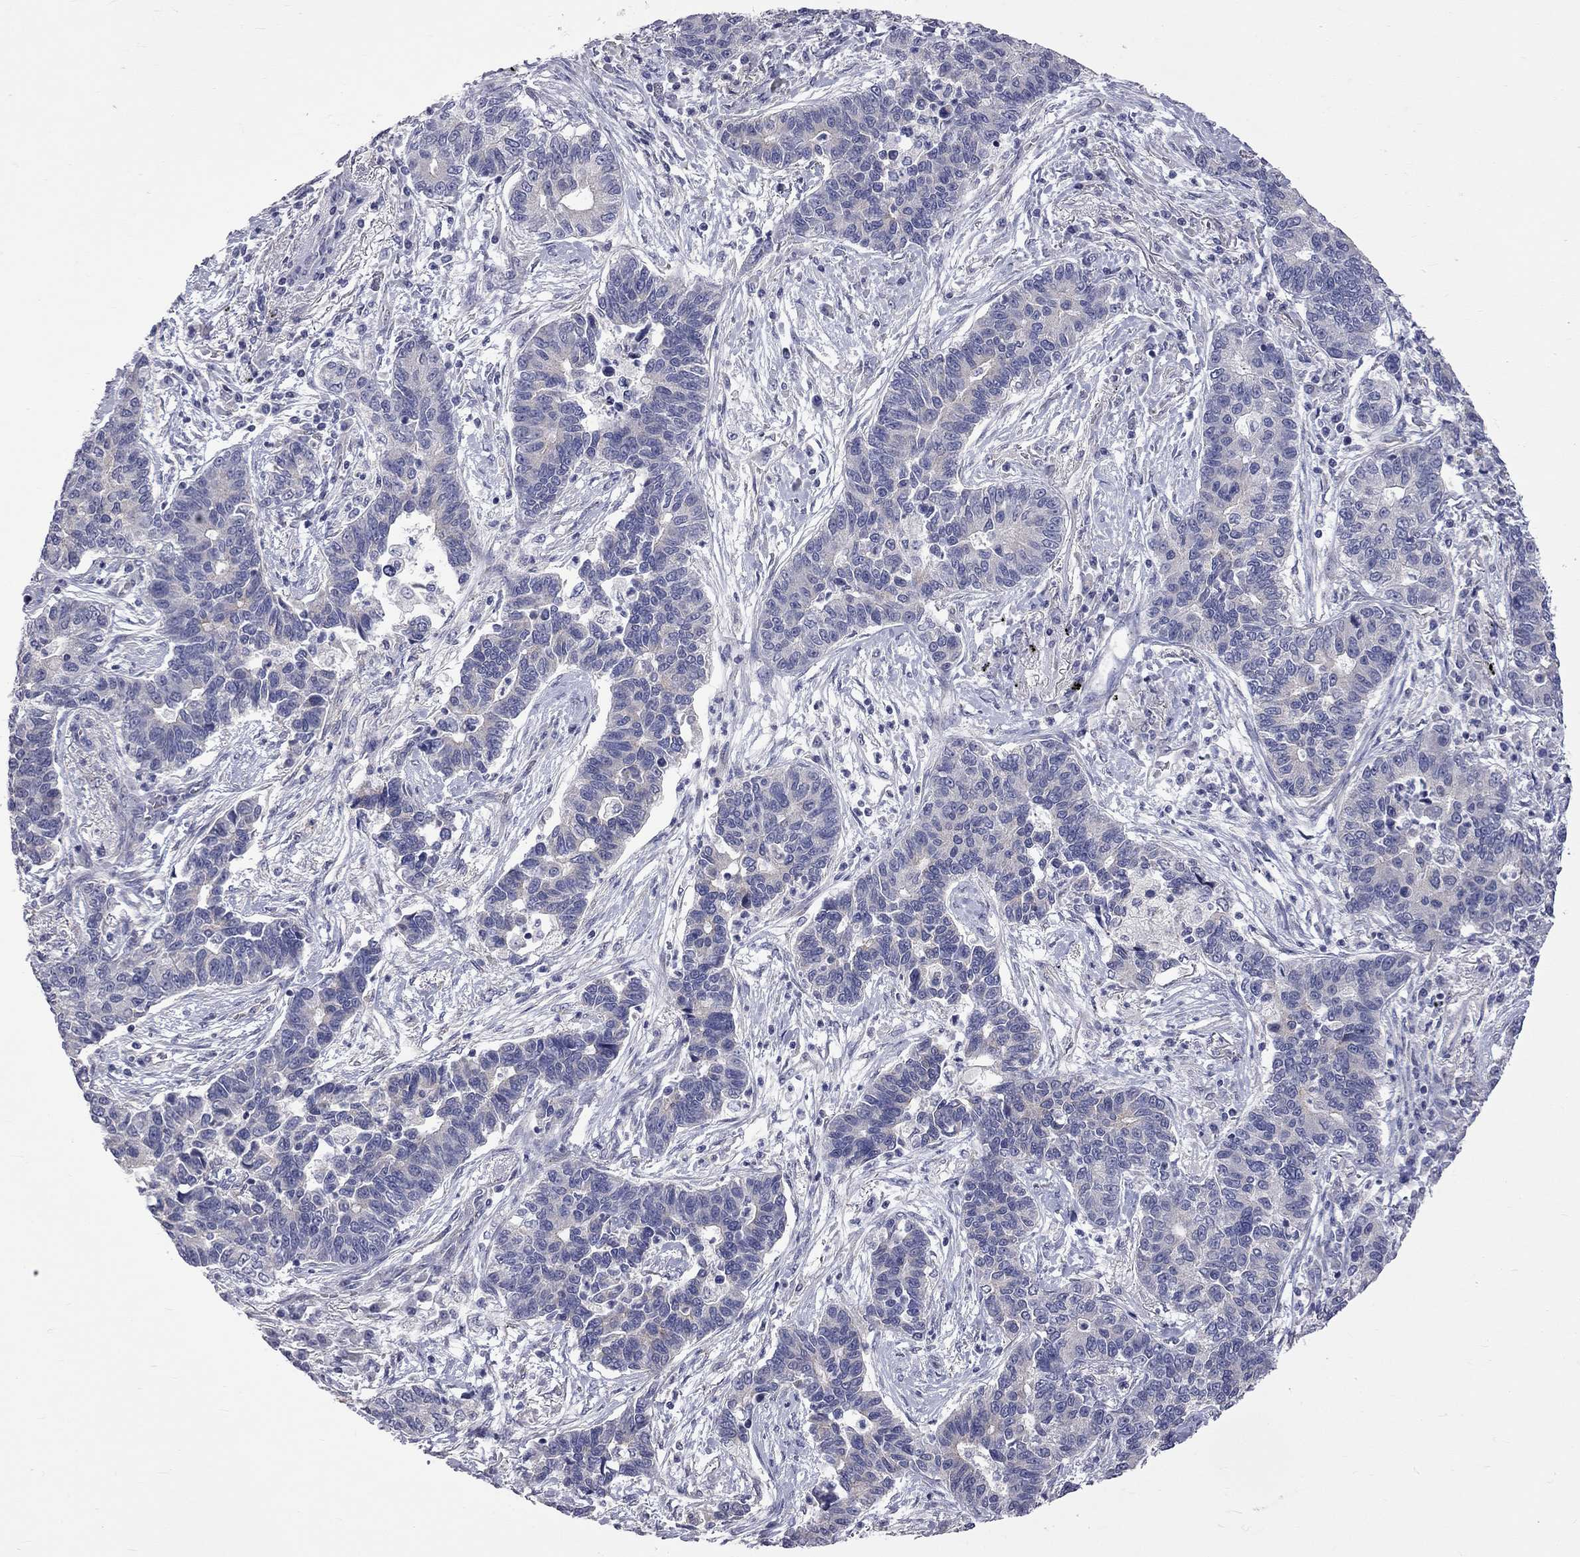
{"staining": {"intensity": "negative", "quantity": "none", "location": "none"}, "tissue": "lung cancer", "cell_type": "Tumor cells", "image_type": "cancer", "snomed": [{"axis": "morphology", "description": "Adenocarcinoma, NOS"}, {"axis": "topography", "description": "Lung"}], "caption": "High power microscopy photomicrograph of an IHC histopathology image of lung cancer (adenocarcinoma), revealing no significant staining in tumor cells.", "gene": "OPRK1", "patient": {"sex": "female", "age": 57}}